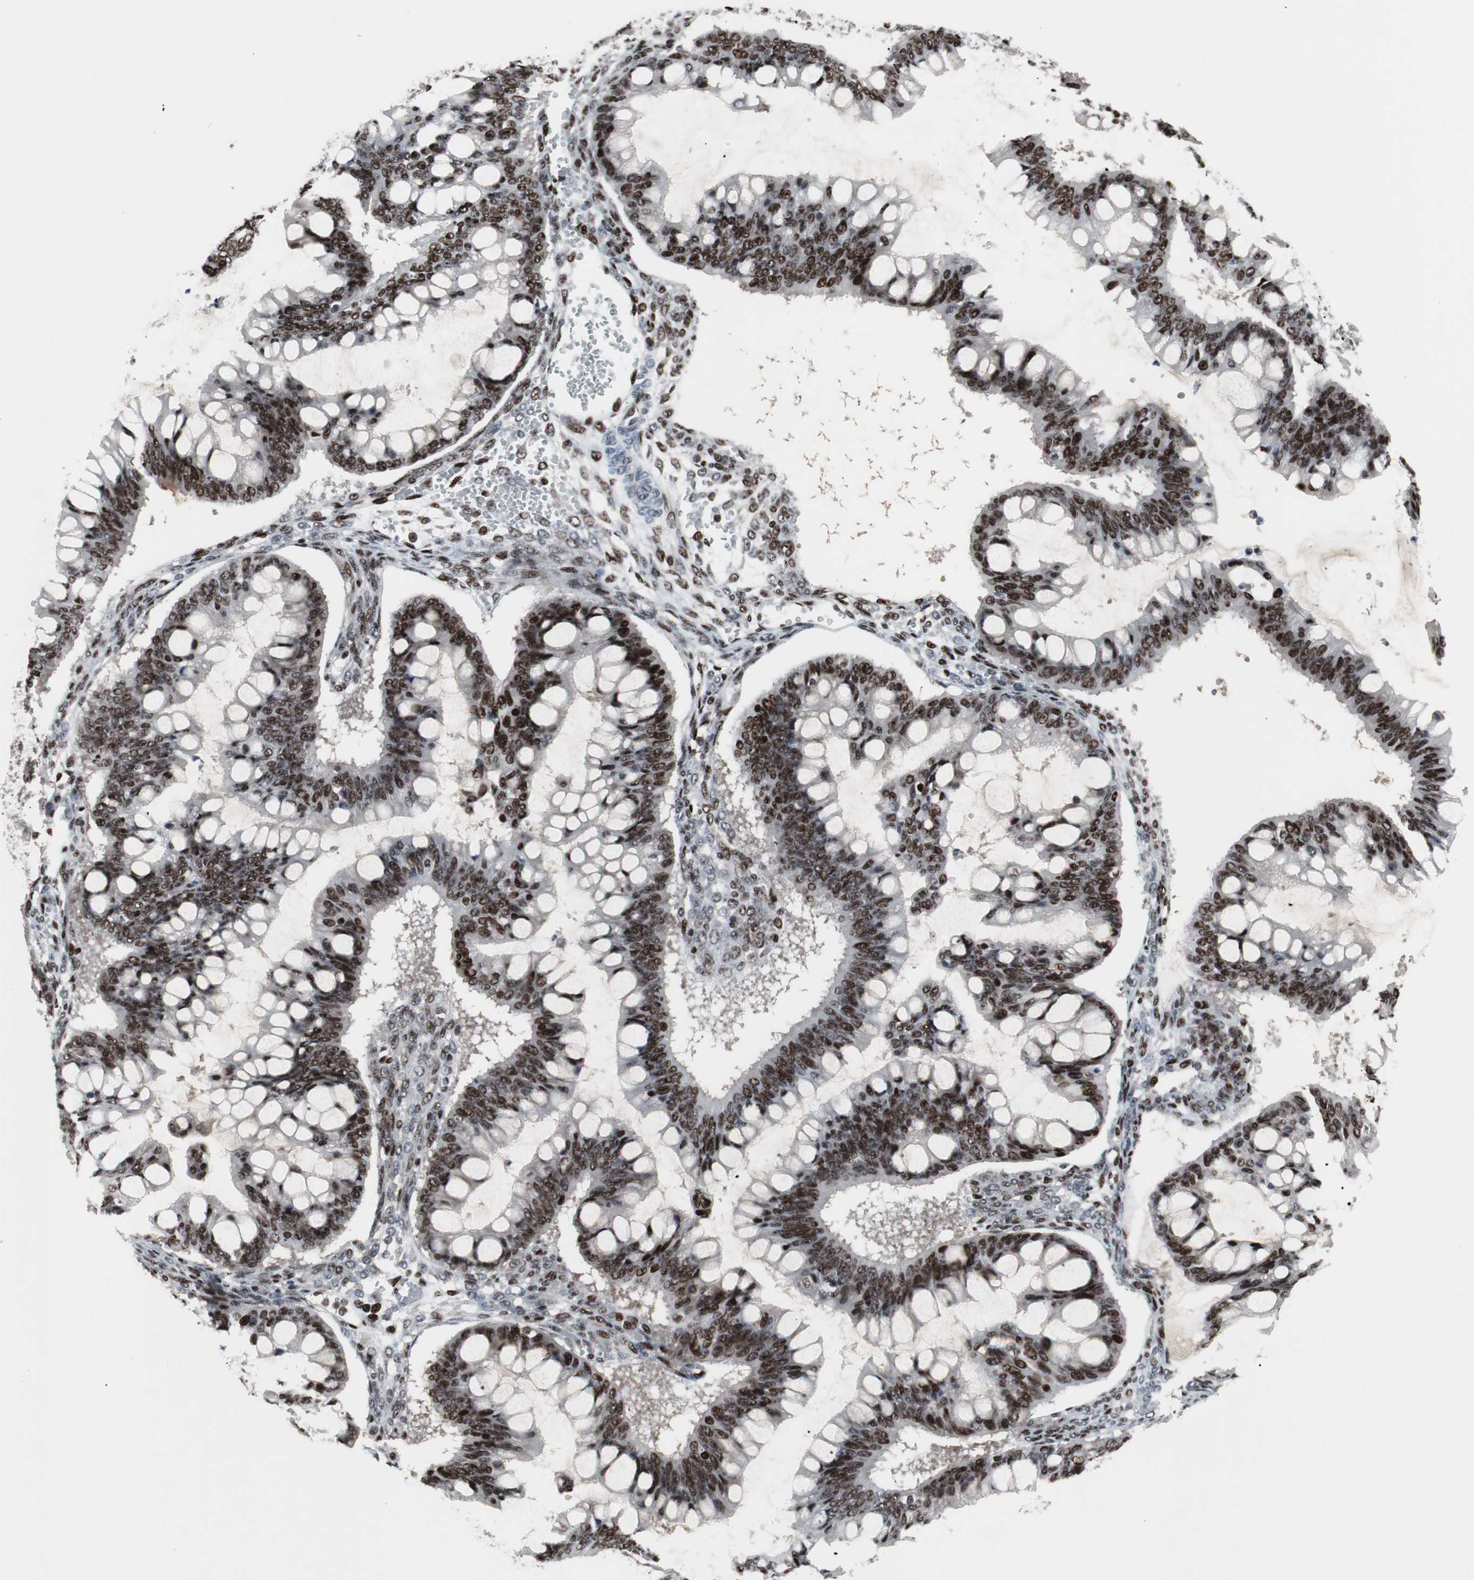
{"staining": {"intensity": "strong", "quantity": ">75%", "location": "nuclear"}, "tissue": "ovarian cancer", "cell_type": "Tumor cells", "image_type": "cancer", "snomed": [{"axis": "morphology", "description": "Cystadenocarcinoma, mucinous, NOS"}, {"axis": "topography", "description": "Ovary"}], "caption": "The micrograph shows staining of ovarian cancer (mucinous cystadenocarcinoma), revealing strong nuclear protein staining (brown color) within tumor cells.", "gene": "GRK2", "patient": {"sex": "female", "age": 73}}